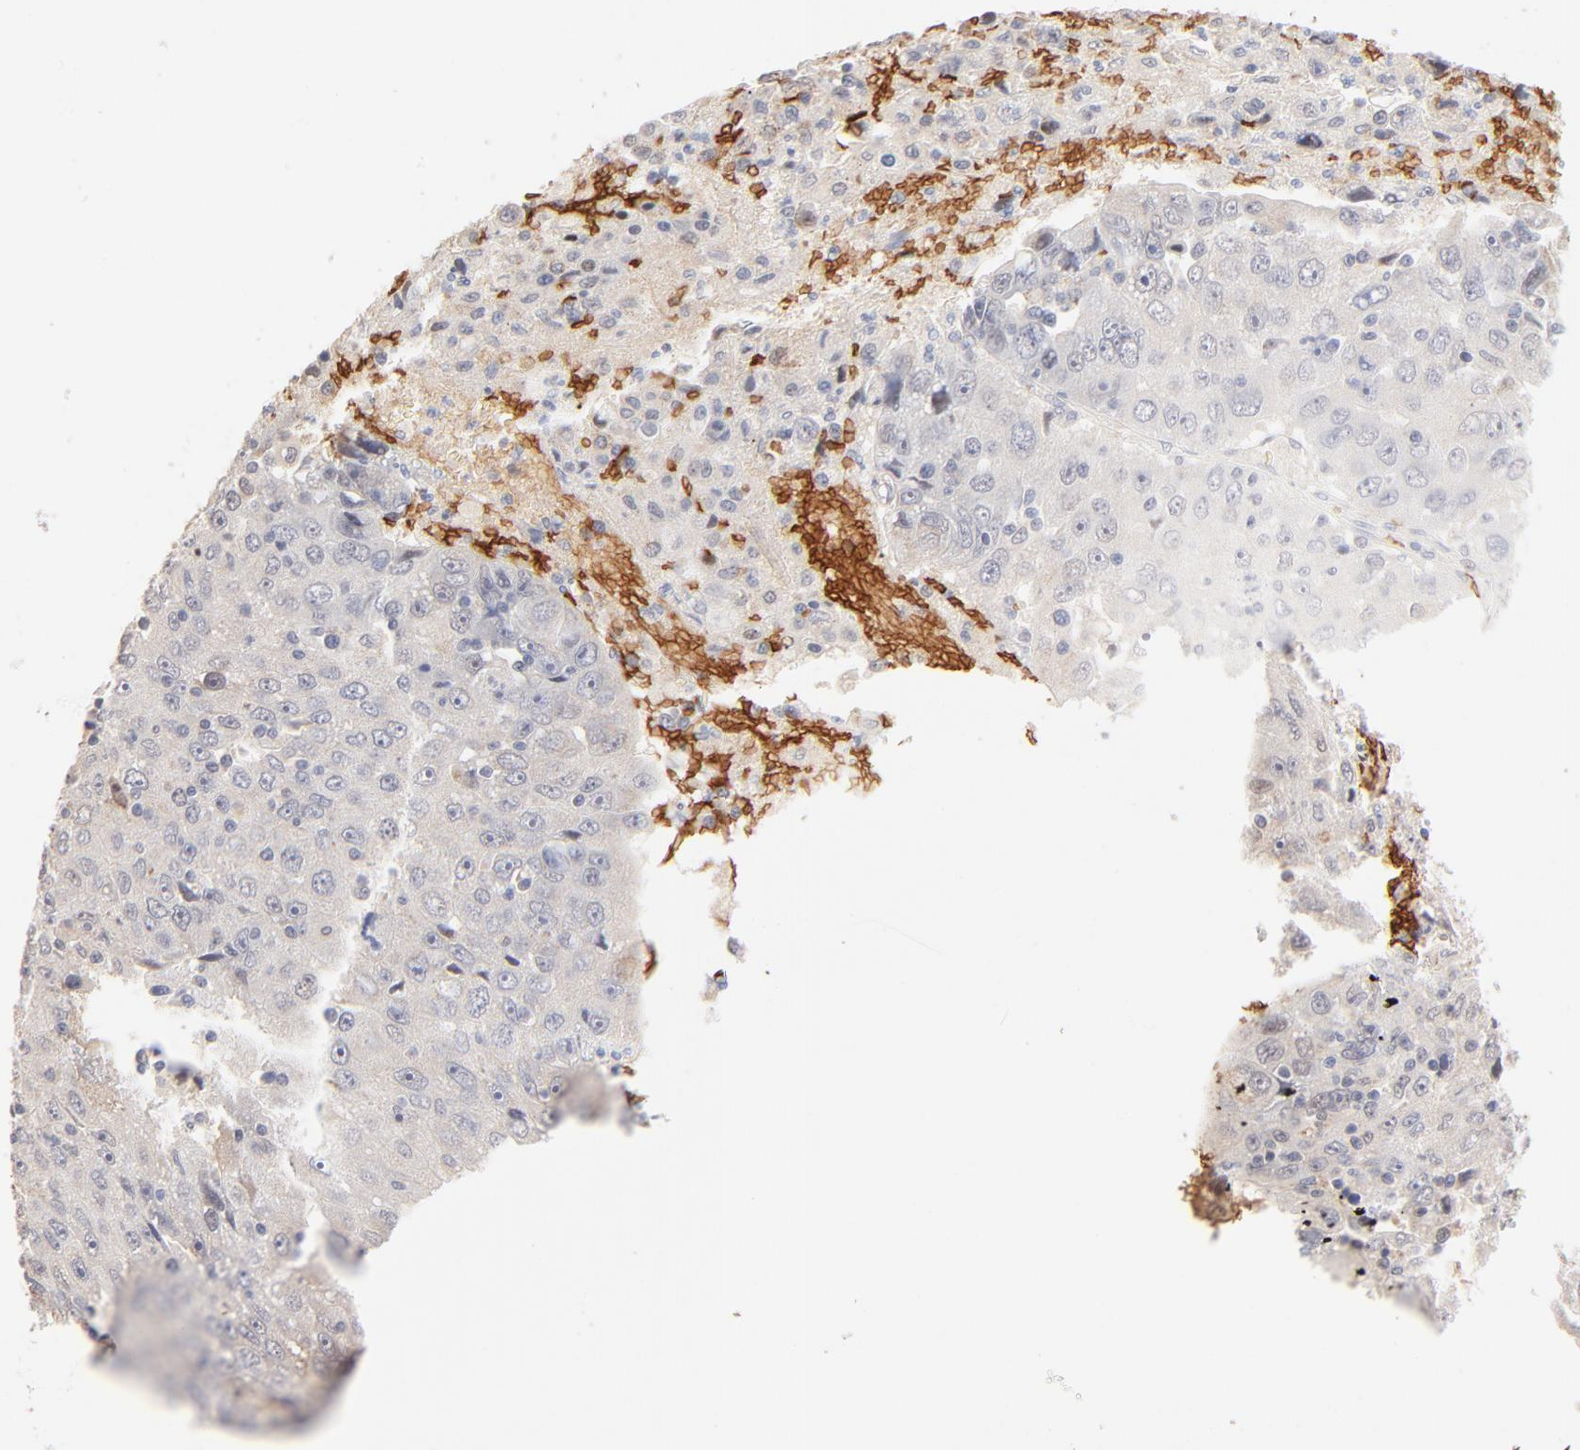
{"staining": {"intensity": "negative", "quantity": "none", "location": "none"}, "tissue": "liver cancer", "cell_type": "Tumor cells", "image_type": "cancer", "snomed": [{"axis": "morphology", "description": "Carcinoma, Hepatocellular, NOS"}, {"axis": "topography", "description": "Liver"}], "caption": "A high-resolution image shows immunohistochemistry staining of liver hepatocellular carcinoma, which exhibits no significant positivity in tumor cells.", "gene": "SPTB", "patient": {"sex": "male", "age": 49}}